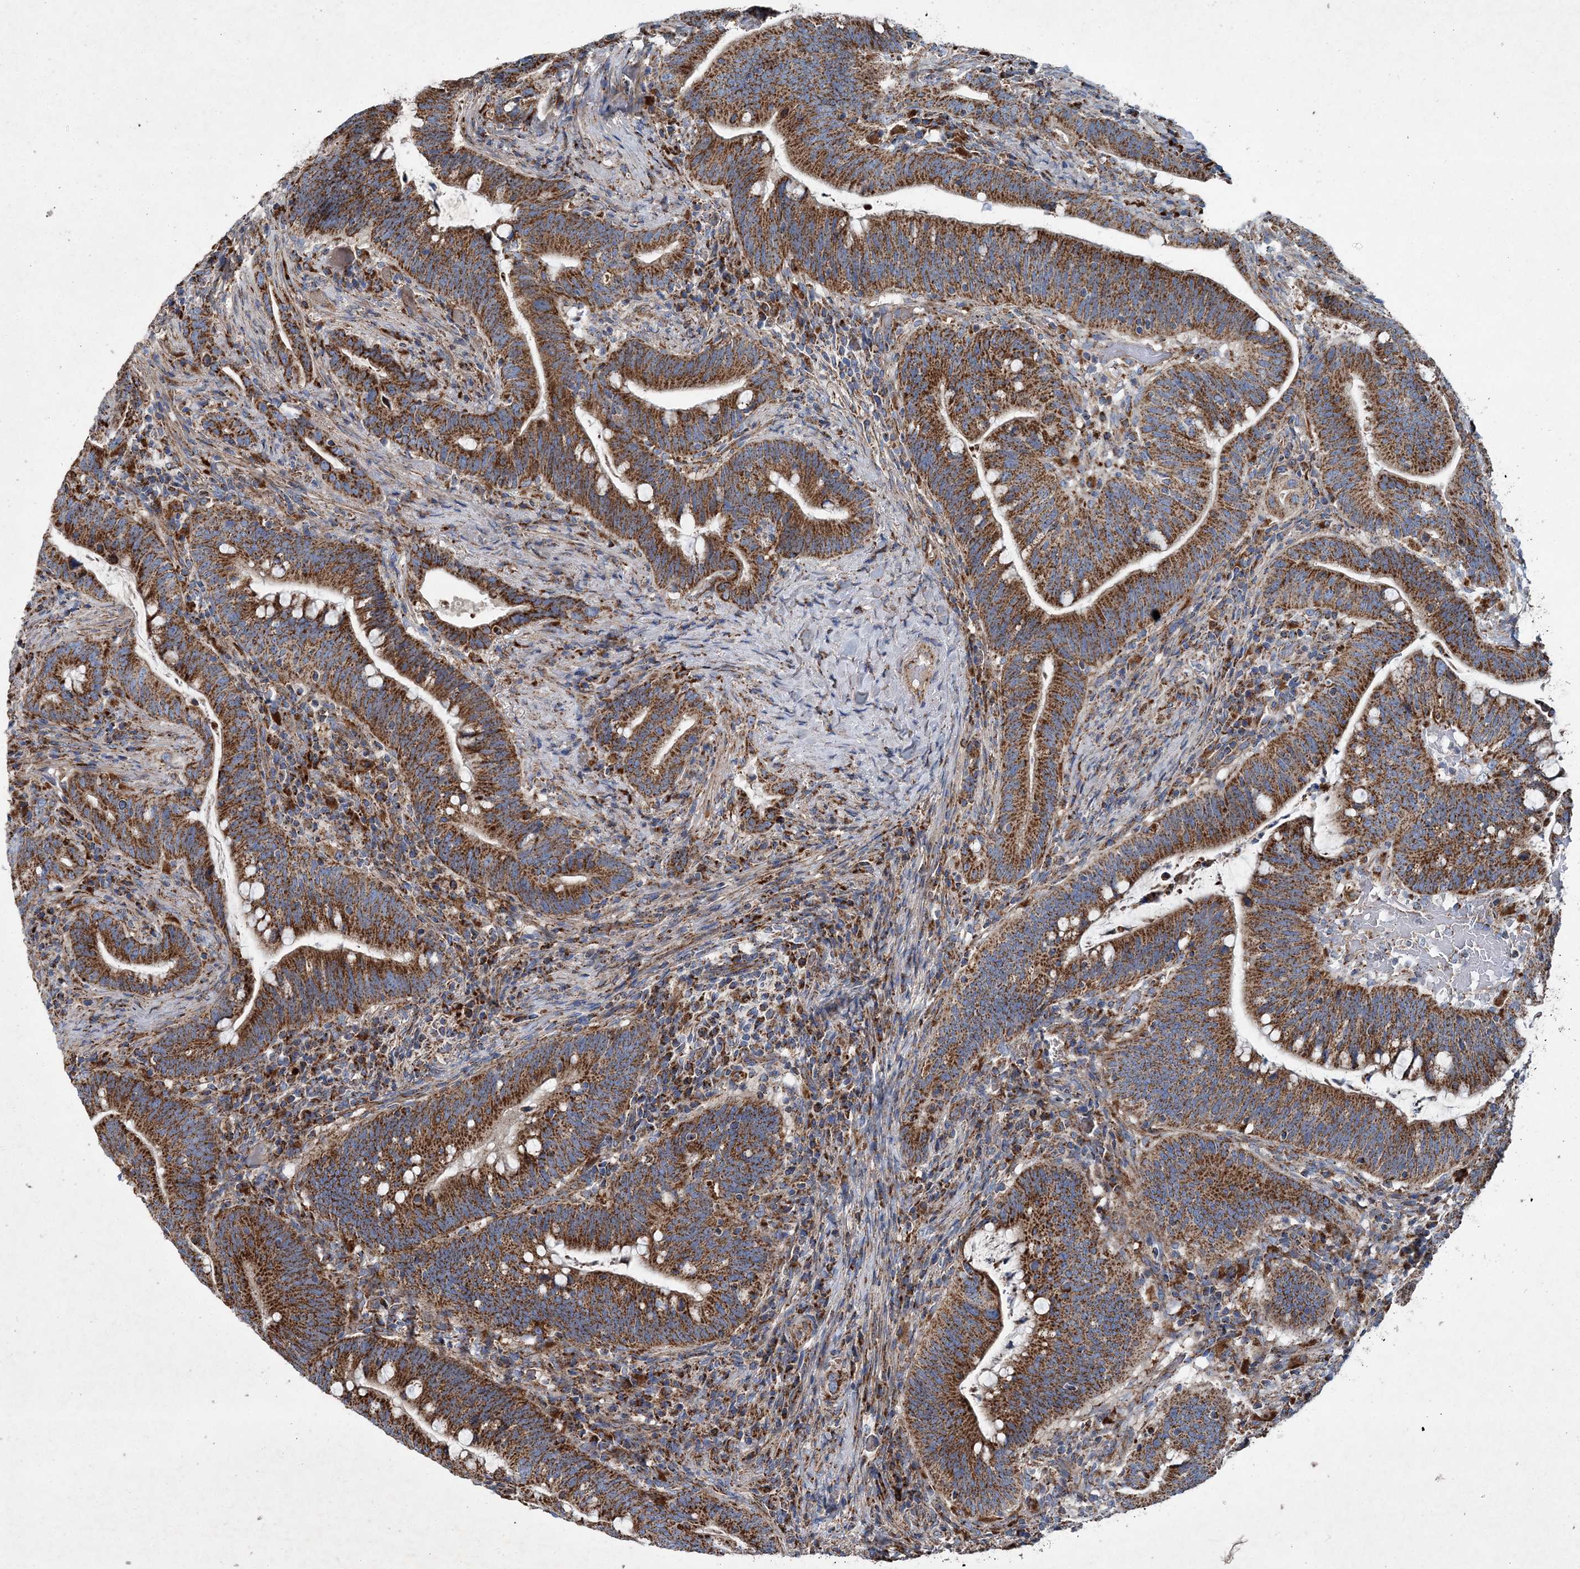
{"staining": {"intensity": "strong", "quantity": ">75%", "location": "cytoplasmic/membranous"}, "tissue": "colorectal cancer", "cell_type": "Tumor cells", "image_type": "cancer", "snomed": [{"axis": "morphology", "description": "Adenocarcinoma, NOS"}, {"axis": "topography", "description": "Colon"}], "caption": "Immunohistochemical staining of human colorectal cancer (adenocarcinoma) exhibits high levels of strong cytoplasmic/membranous protein staining in about >75% of tumor cells. The staining was performed using DAB (3,3'-diaminobenzidine), with brown indicating positive protein expression. Nuclei are stained blue with hematoxylin.", "gene": "SPAG16", "patient": {"sex": "female", "age": 66}}